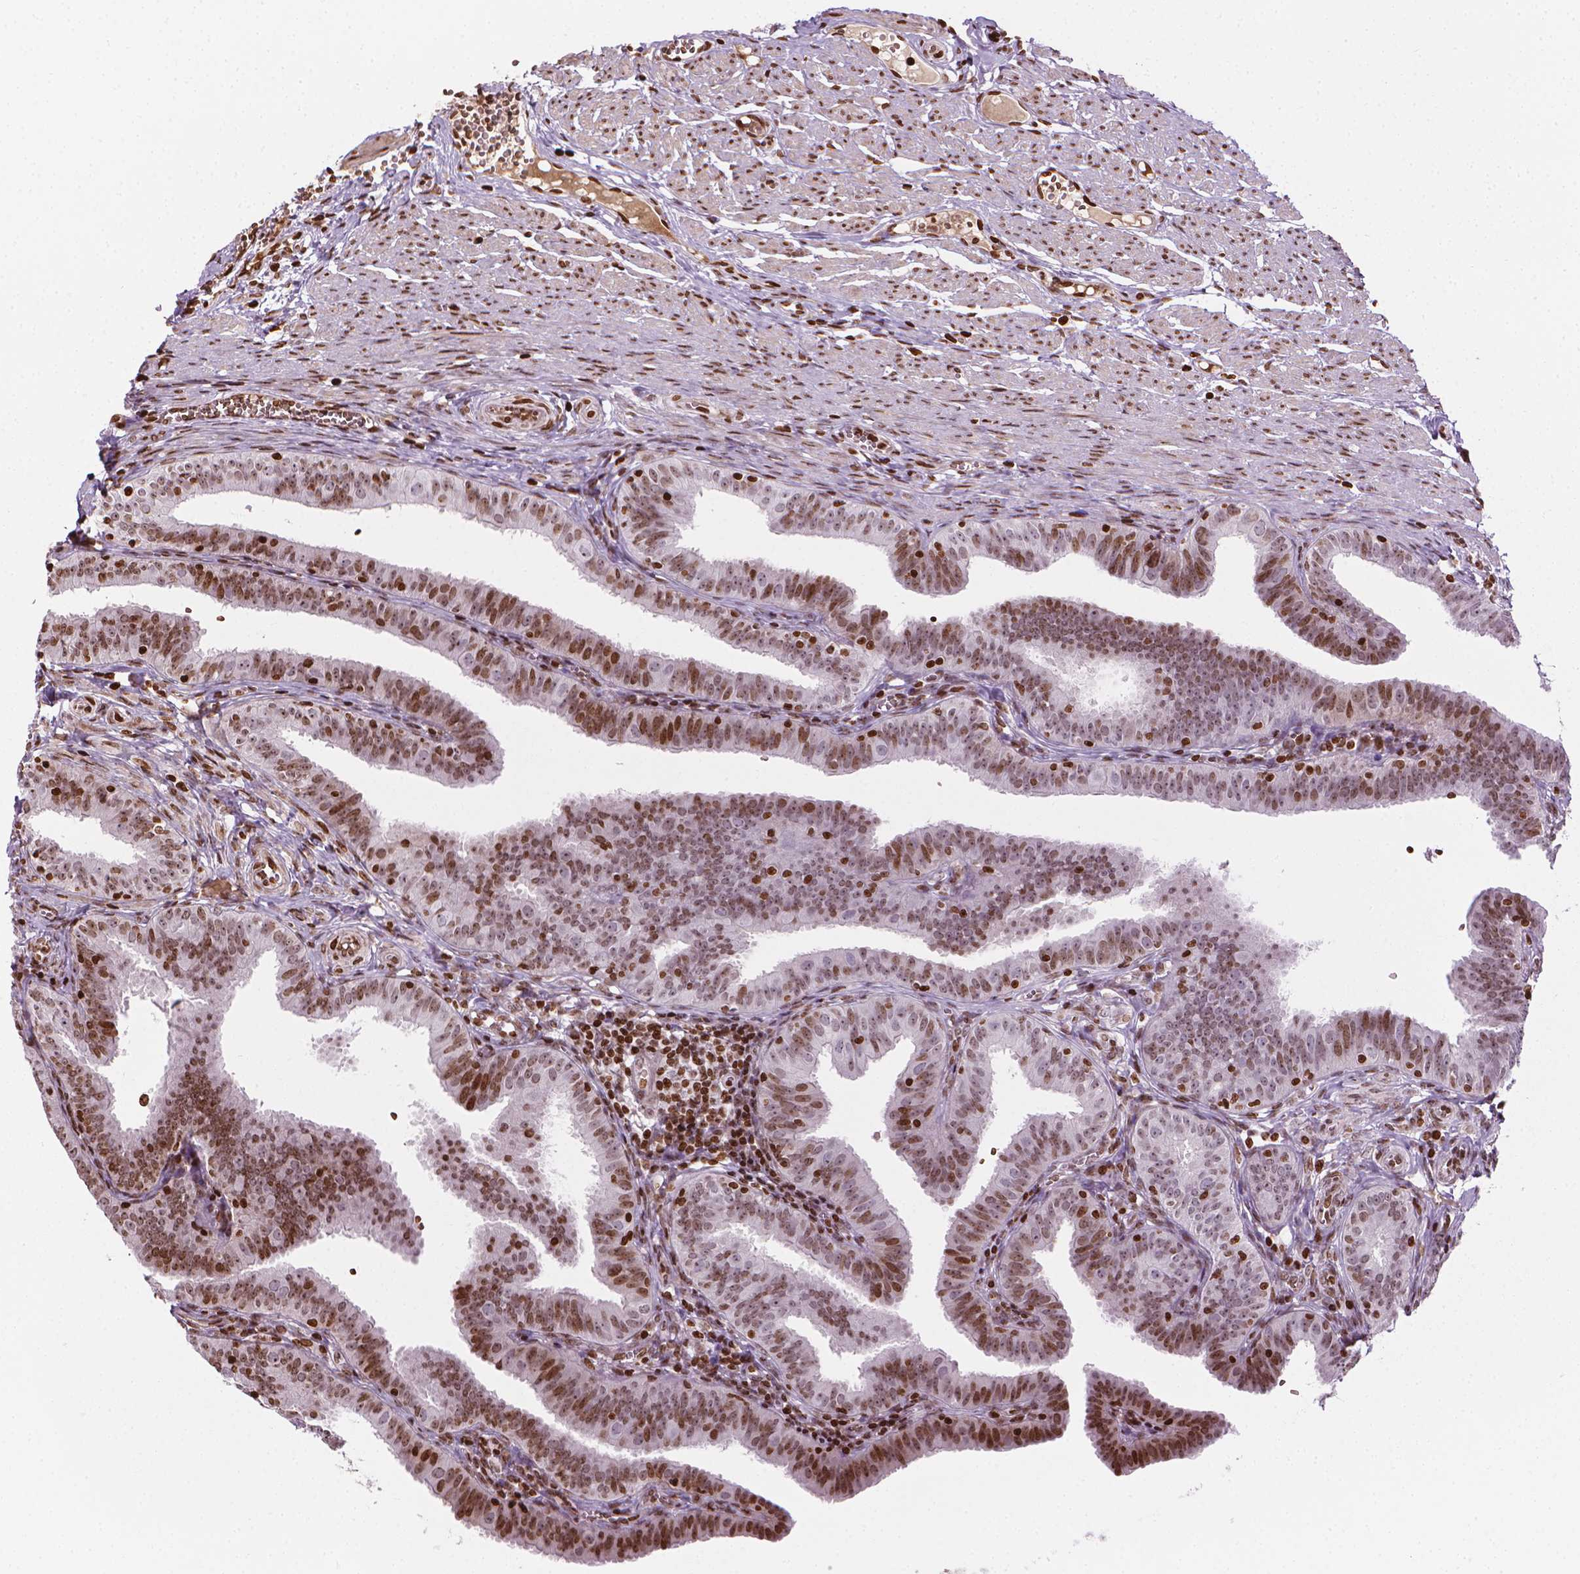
{"staining": {"intensity": "moderate", "quantity": ">75%", "location": "nuclear"}, "tissue": "fallopian tube", "cell_type": "Glandular cells", "image_type": "normal", "snomed": [{"axis": "morphology", "description": "Normal tissue, NOS"}, {"axis": "topography", "description": "Fallopian tube"}], "caption": "Fallopian tube stained with immunohistochemistry shows moderate nuclear staining in approximately >75% of glandular cells.", "gene": "PIP4K2A", "patient": {"sex": "female", "age": 25}}